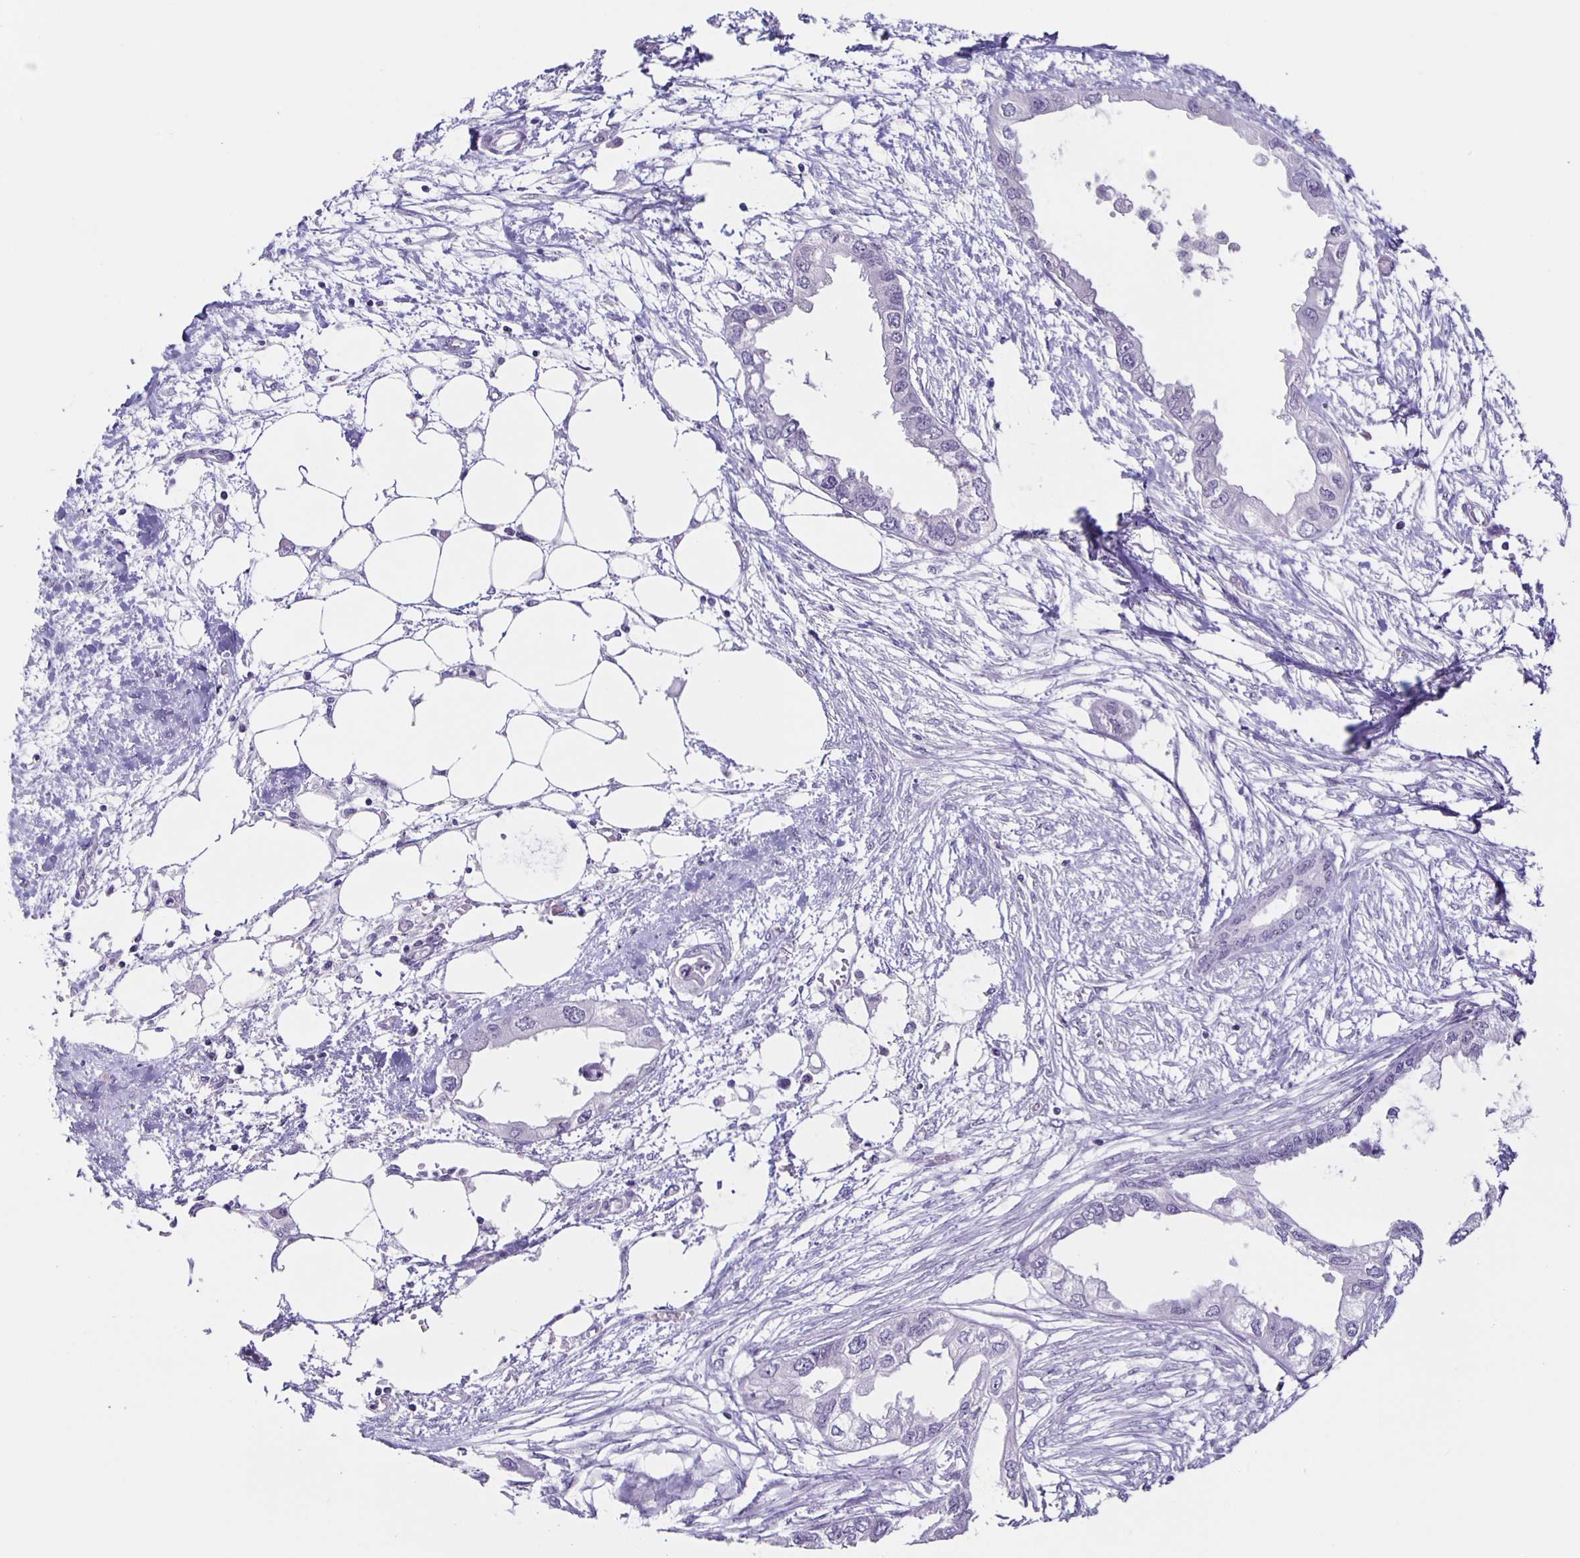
{"staining": {"intensity": "negative", "quantity": "none", "location": "none"}, "tissue": "endometrial cancer", "cell_type": "Tumor cells", "image_type": "cancer", "snomed": [{"axis": "morphology", "description": "Adenocarcinoma, NOS"}, {"axis": "morphology", "description": "Adenocarcinoma, metastatic, NOS"}, {"axis": "topography", "description": "Adipose tissue"}, {"axis": "topography", "description": "Endometrium"}], "caption": "Tumor cells show no significant expression in endometrial cancer. The staining is performed using DAB (3,3'-diaminobenzidine) brown chromogen with nuclei counter-stained in using hematoxylin.", "gene": "SLC12A3", "patient": {"sex": "female", "age": 67}}